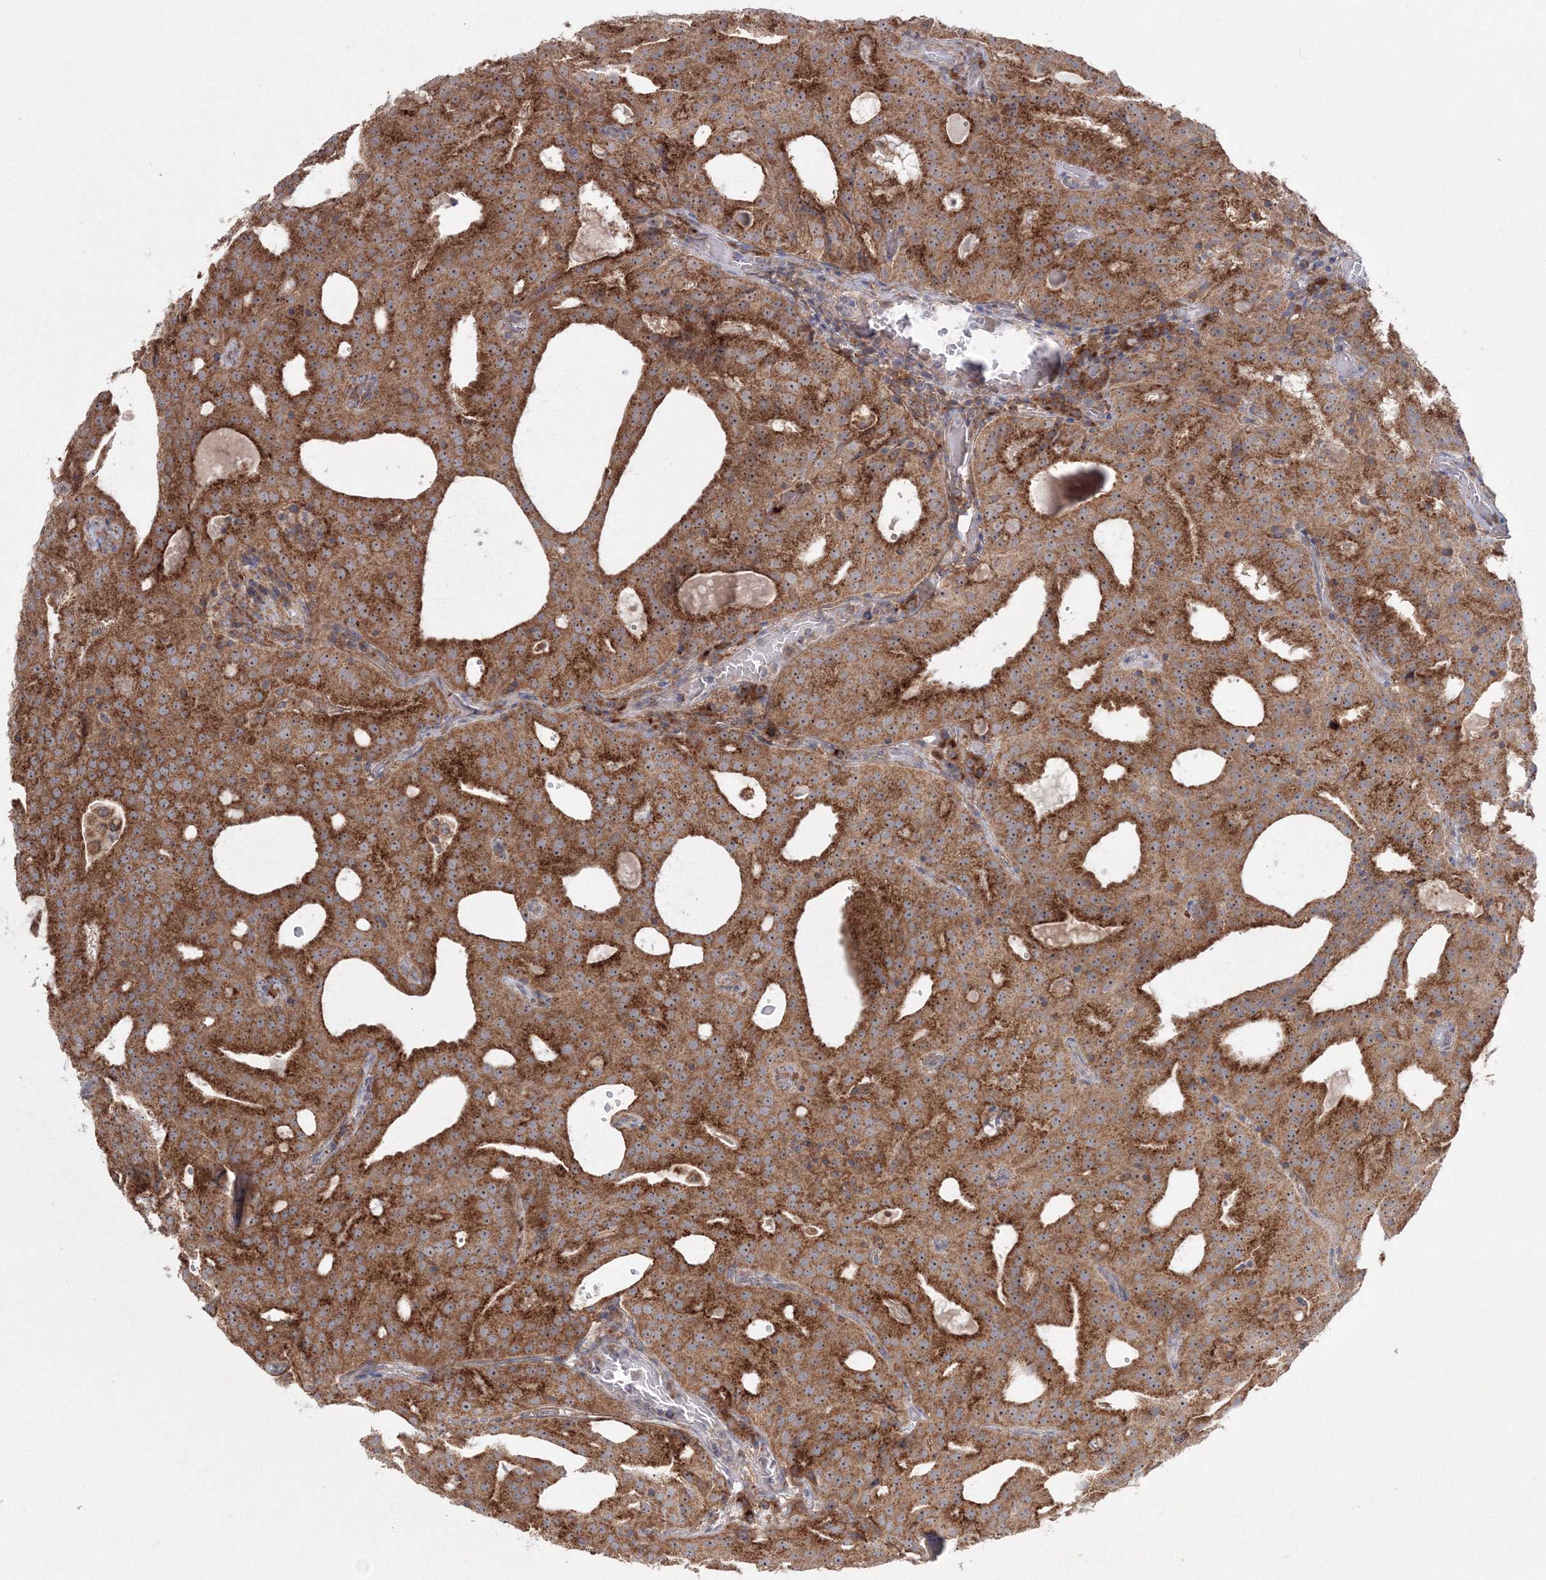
{"staining": {"intensity": "strong", "quantity": ">75%", "location": "cytoplasmic/membranous,nuclear"}, "tissue": "prostate cancer", "cell_type": "Tumor cells", "image_type": "cancer", "snomed": [{"axis": "morphology", "description": "Adenocarcinoma, Medium grade"}, {"axis": "topography", "description": "Prostate"}], "caption": "A photomicrograph showing strong cytoplasmic/membranous and nuclear staining in approximately >75% of tumor cells in prostate cancer (medium-grade adenocarcinoma), as visualized by brown immunohistochemical staining.", "gene": "PEX13", "patient": {"sex": "male", "age": 88}}